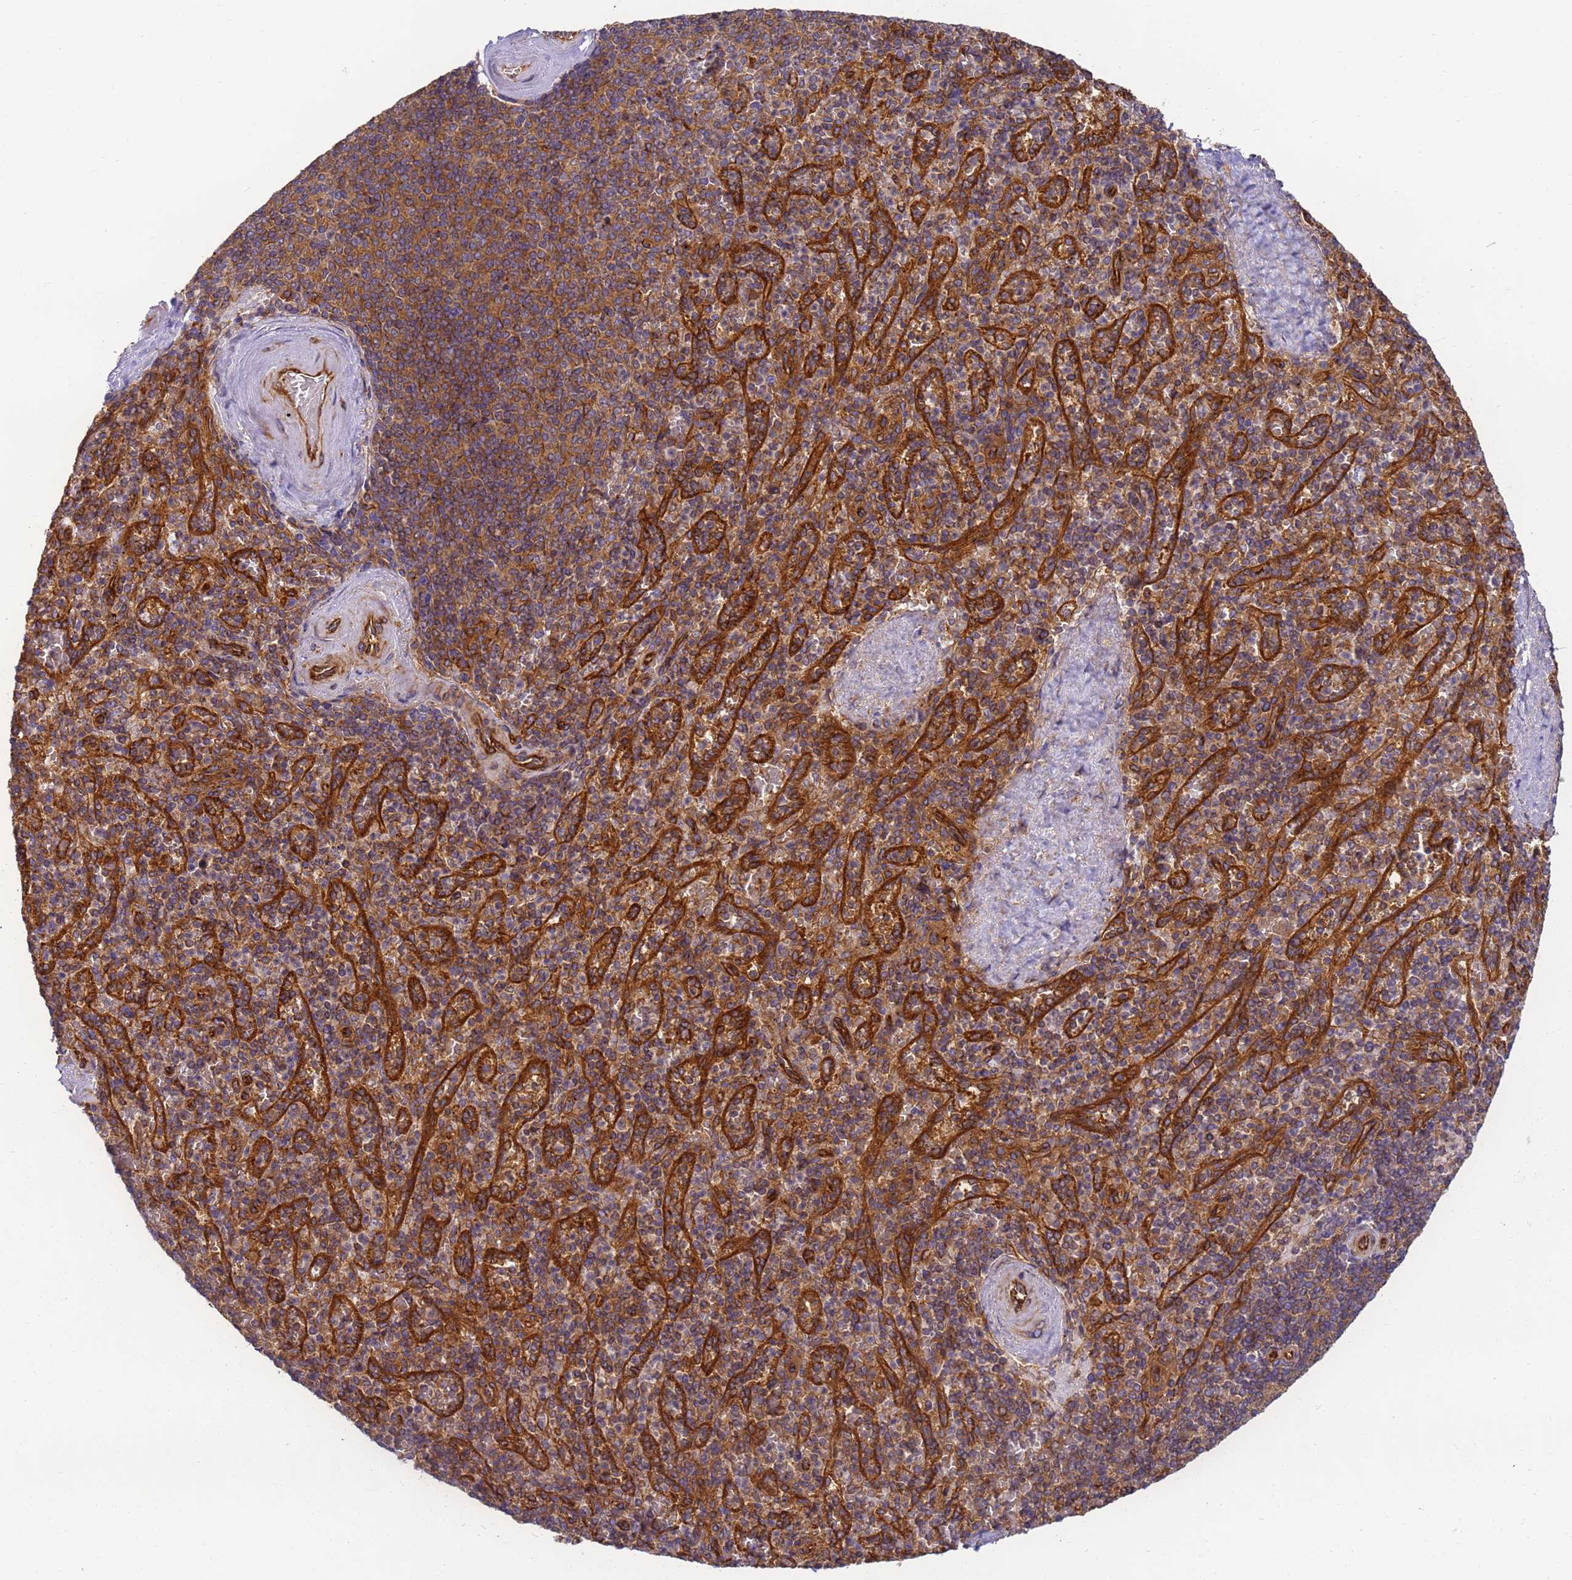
{"staining": {"intensity": "moderate", "quantity": "25%-75%", "location": "cytoplasmic/membranous"}, "tissue": "spleen", "cell_type": "Cells in red pulp", "image_type": "normal", "snomed": [{"axis": "morphology", "description": "Normal tissue, NOS"}, {"axis": "topography", "description": "Spleen"}], "caption": "Spleen stained for a protein (brown) exhibits moderate cytoplasmic/membranous positive expression in approximately 25%-75% of cells in red pulp.", "gene": "DYNC1I2", "patient": {"sex": "male", "age": 82}}